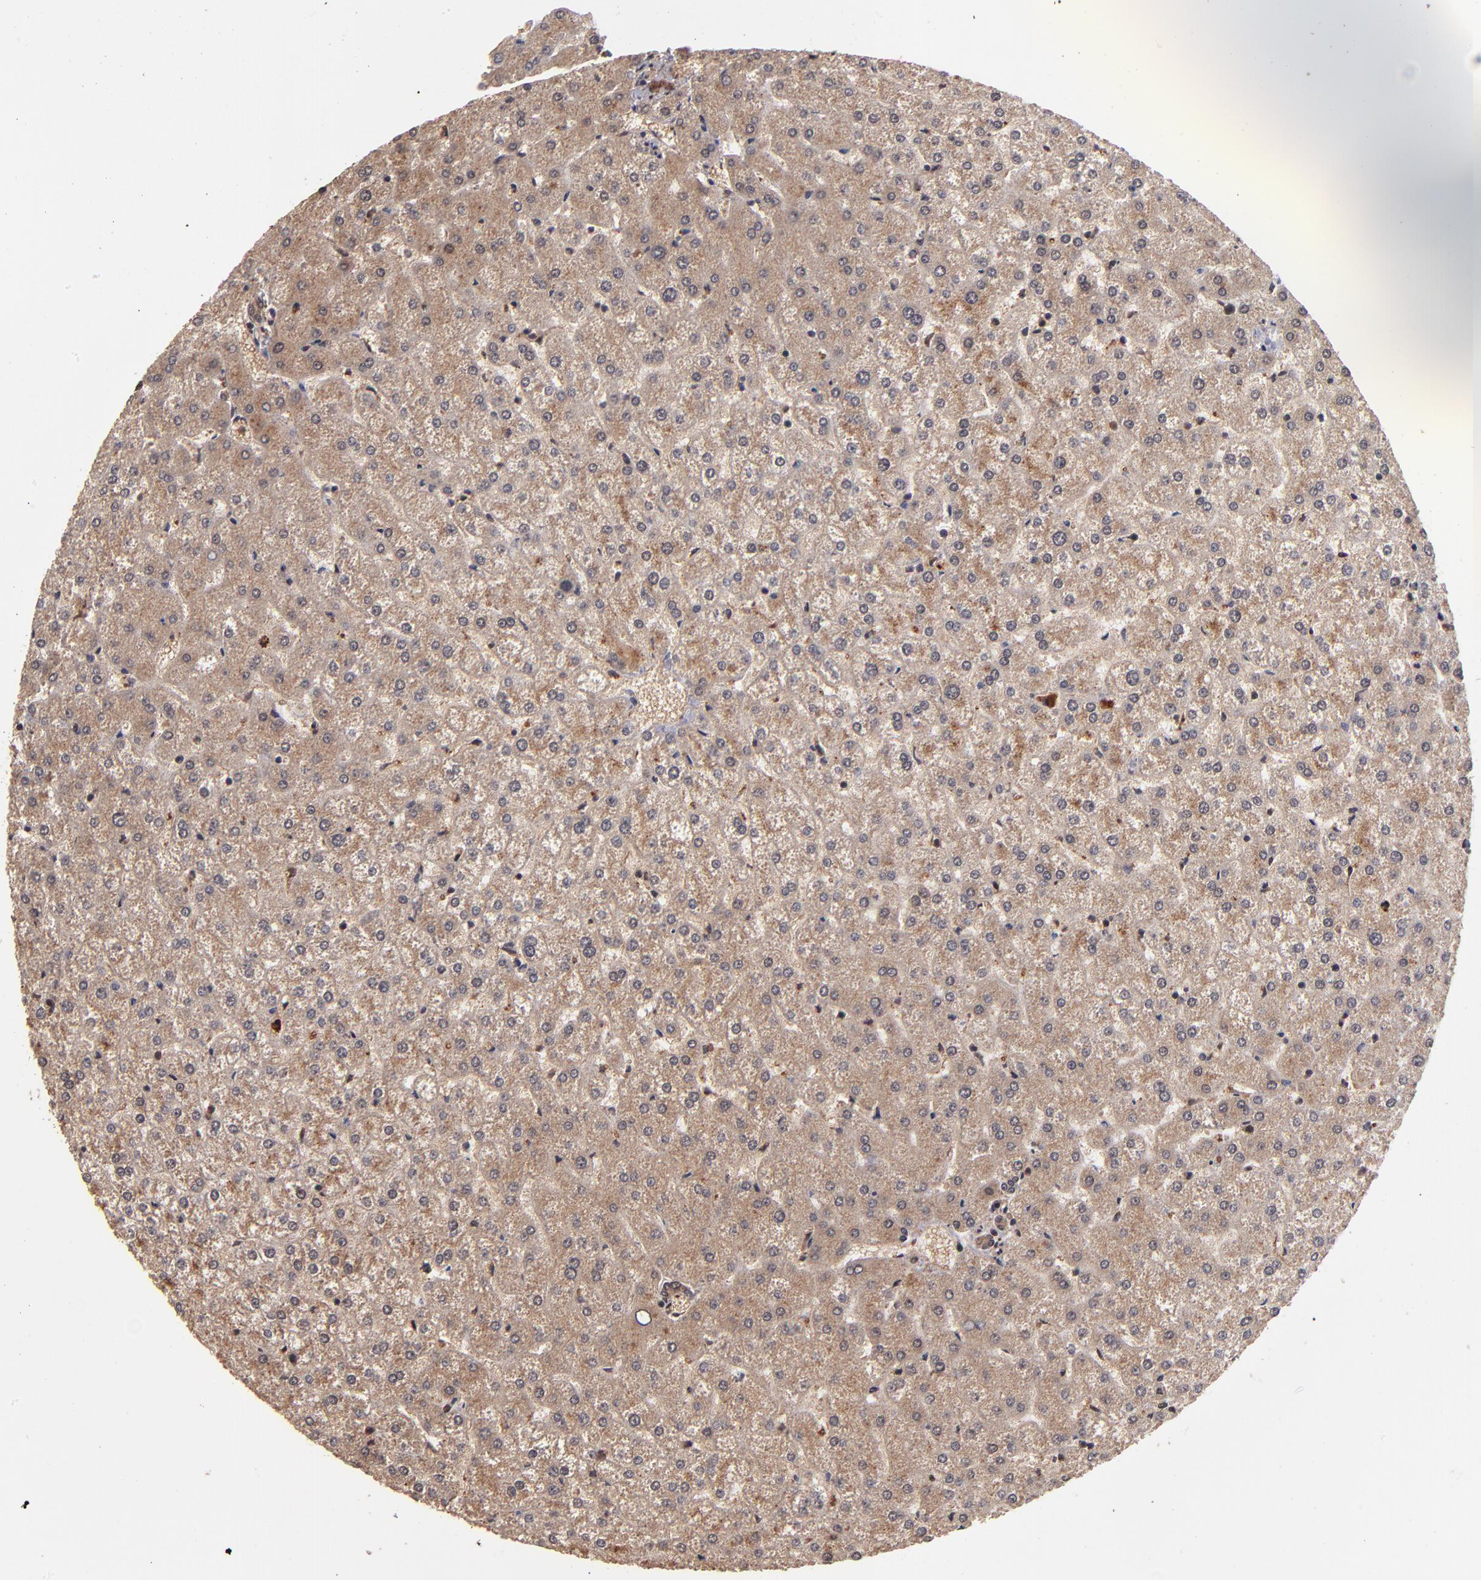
{"staining": {"intensity": "moderate", "quantity": ">75%", "location": "cytoplasmic/membranous"}, "tissue": "liver", "cell_type": "Cholangiocytes", "image_type": "normal", "snomed": [{"axis": "morphology", "description": "Normal tissue, NOS"}, {"axis": "topography", "description": "Liver"}], "caption": "This micrograph demonstrates normal liver stained with immunohistochemistry (IHC) to label a protein in brown. The cytoplasmic/membranous of cholangiocytes show moderate positivity for the protein. Nuclei are counter-stained blue.", "gene": "NFE2L2", "patient": {"sex": "female", "age": 32}}